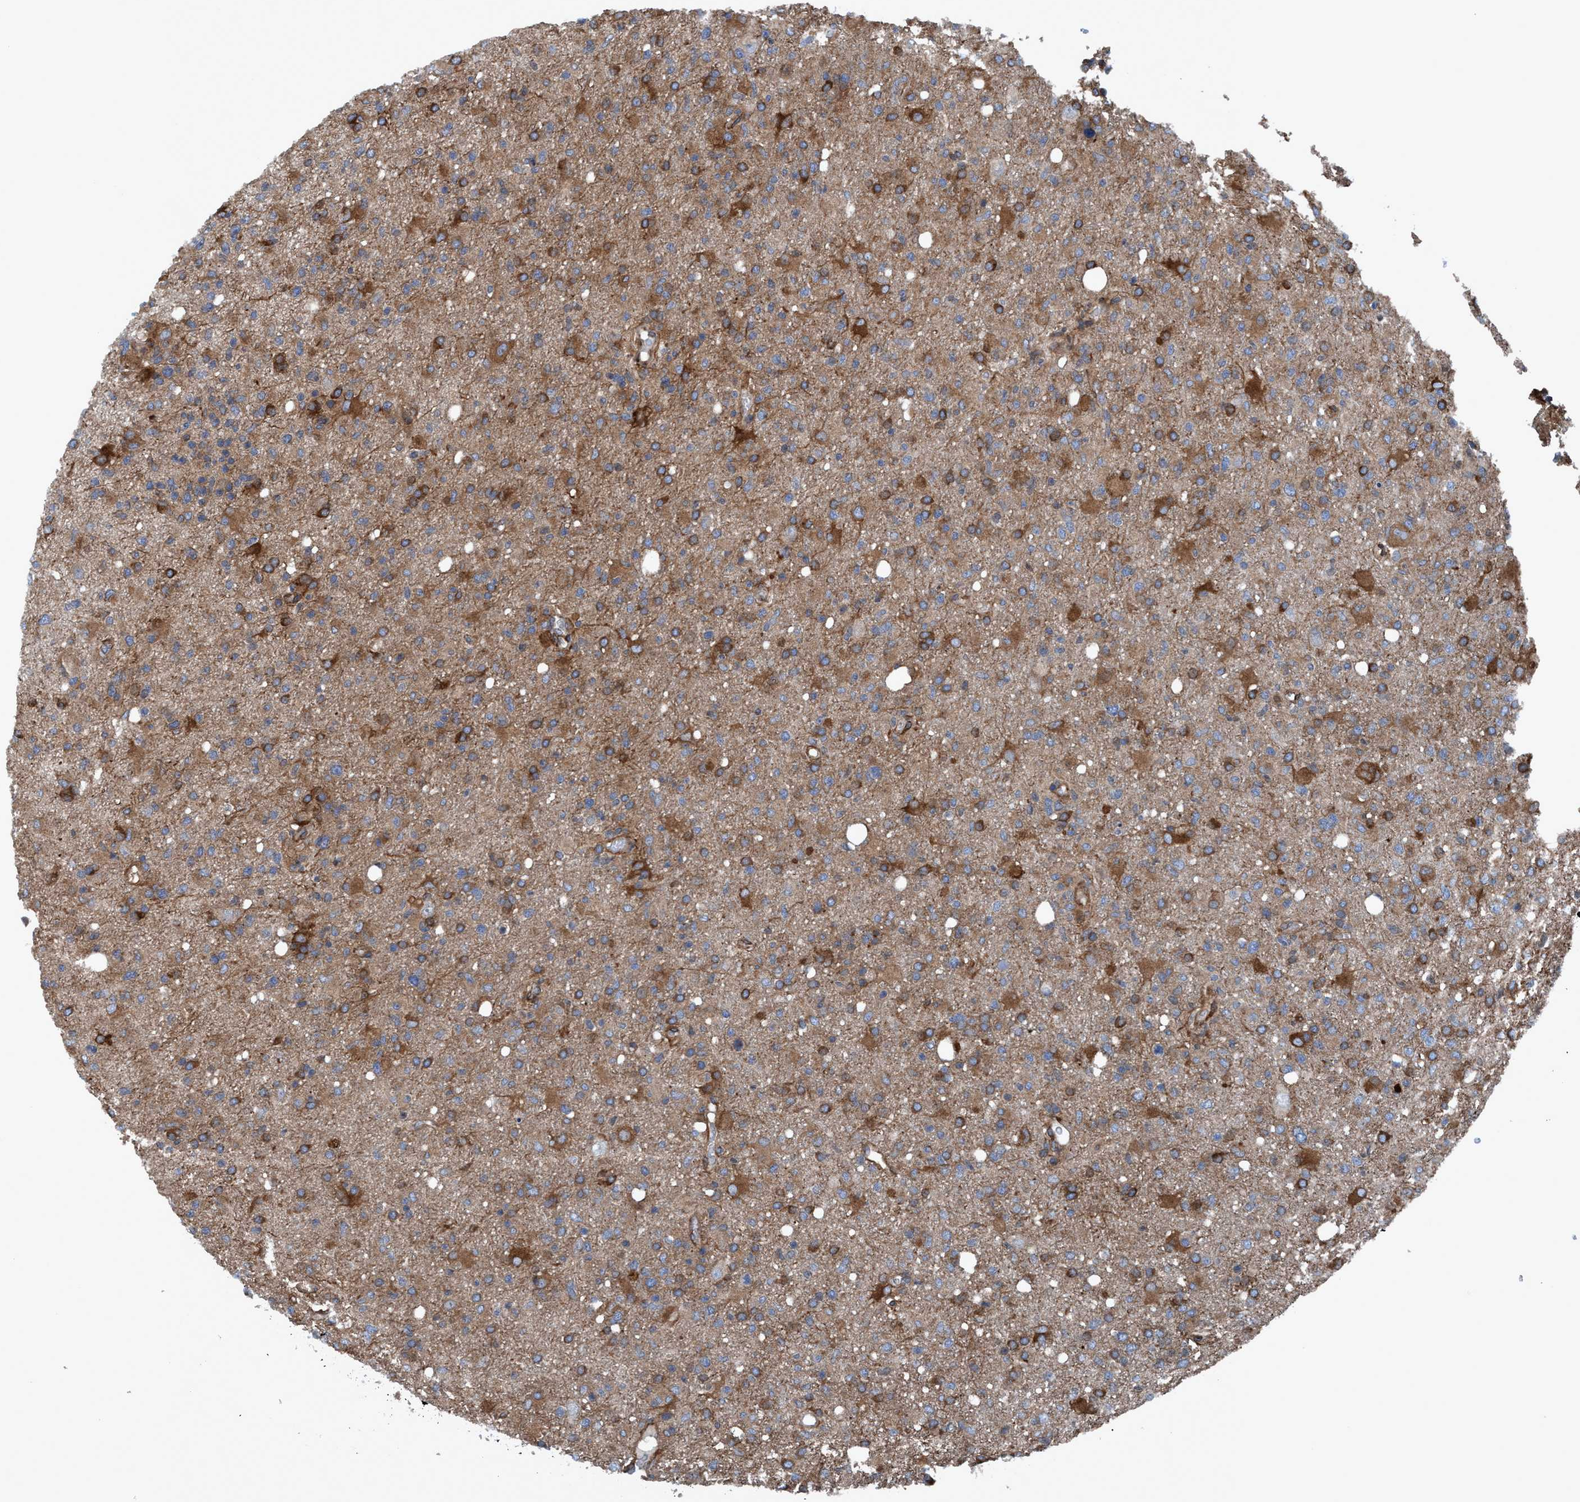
{"staining": {"intensity": "moderate", "quantity": ">75%", "location": "cytoplasmic/membranous"}, "tissue": "glioma", "cell_type": "Tumor cells", "image_type": "cancer", "snomed": [{"axis": "morphology", "description": "Glioma, malignant, High grade"}, {"axis": "topography", "description": "Brain"}], "caption": "The immunohistochemical stain highlights moderate cytoplasmic/membranous staining in tumor cells of malignant high-grade glioma tissue.", "gene": "NMT1", "patient": {"sex": "female", "age": 57}}